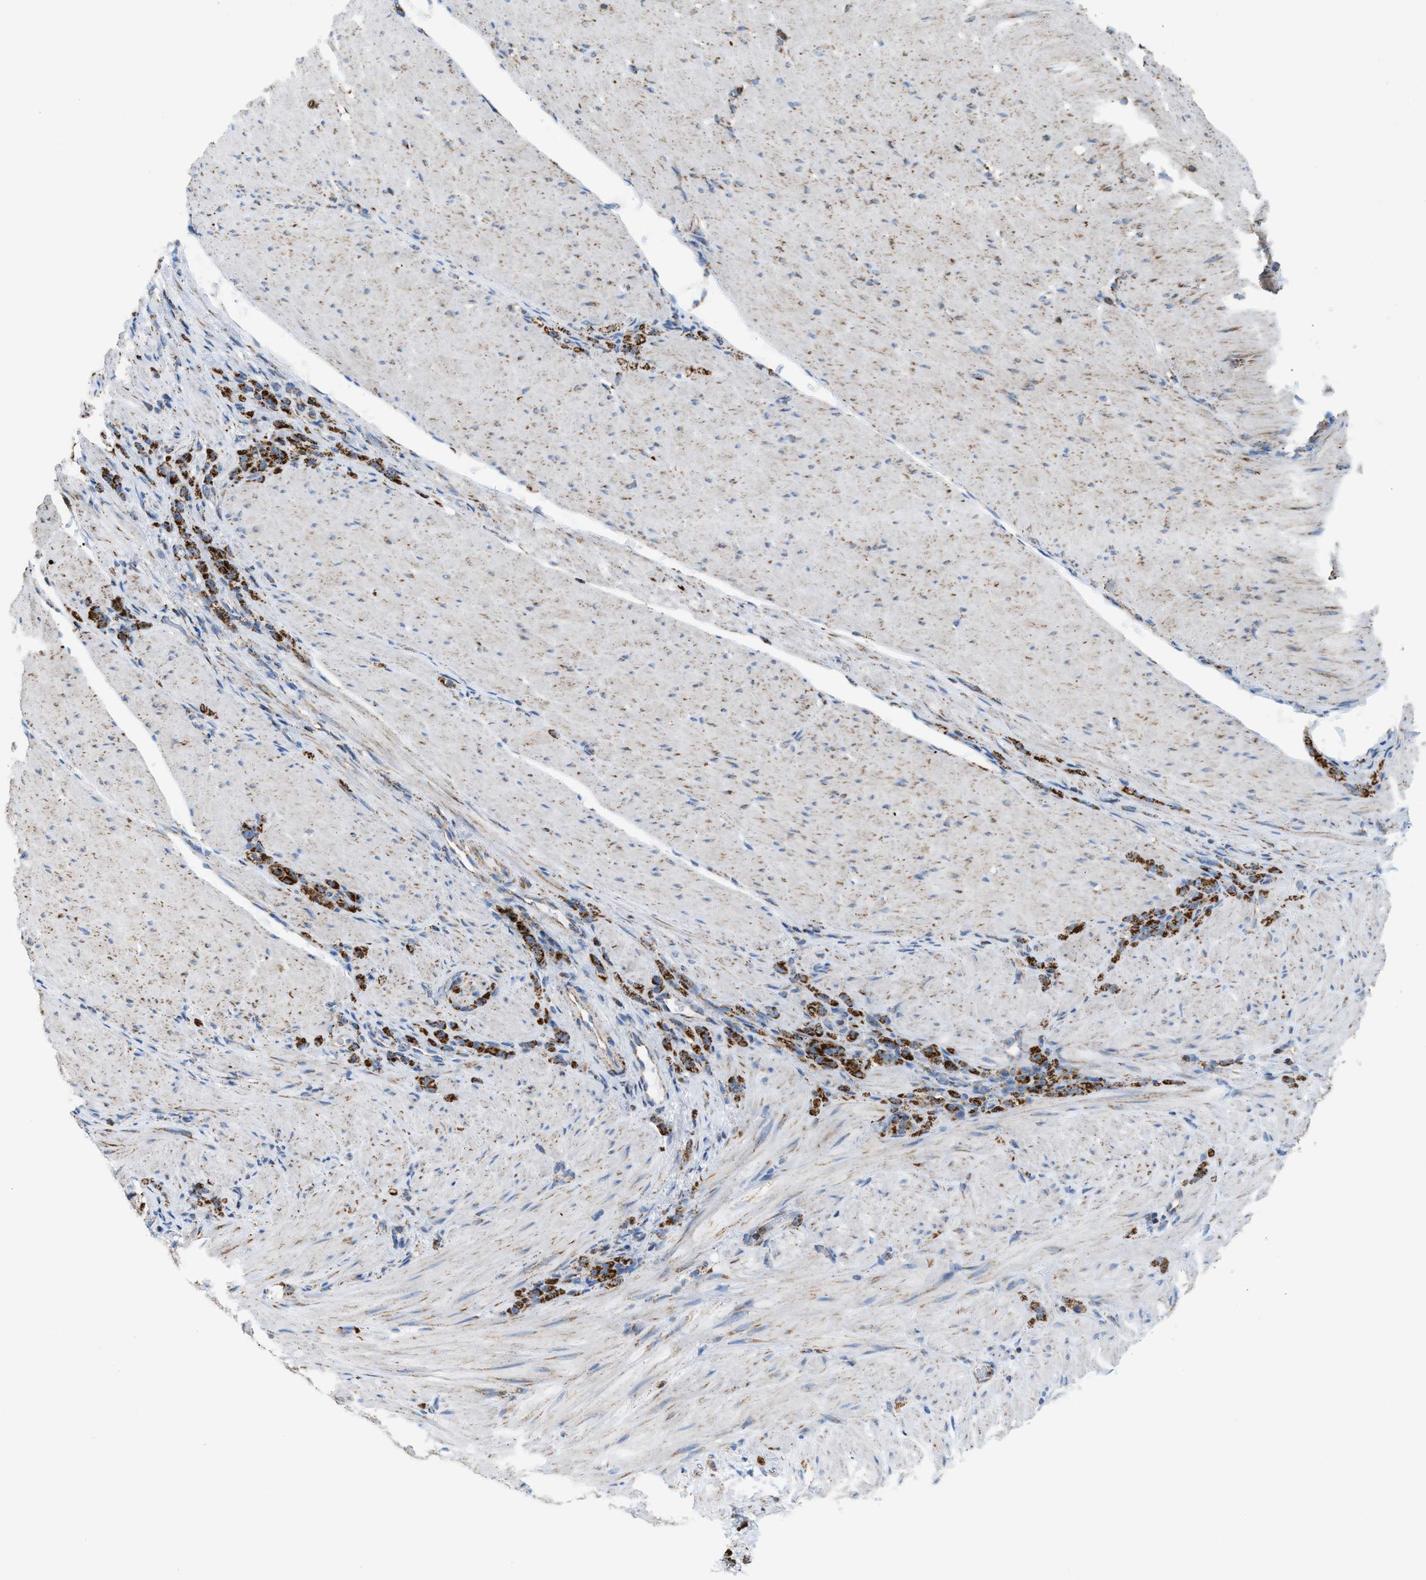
{"staining": {"intensity": "strong", "quantity": ">75%", "location": "cytoplasmic/membranous"}, "tissue": "stomach cancer", "cell_type": "Tumor cells", "image_type": "cancer", "snomed": [{"axis": "morphology", "description": "Normal tissue, NOS"}, {"axis": "morphology", "description": "Adenocarcinoma, NOS"}, {"axis": "topography", "description": "Stomach"}], "caption": "Stomach cancer (adenocarcinoma) tissue demonstrates strong cytoplasmic/membranous staining in about >75% of tumor cells", "gene": "ECHS1", "patient": {"sex": "male", "age": 82}}